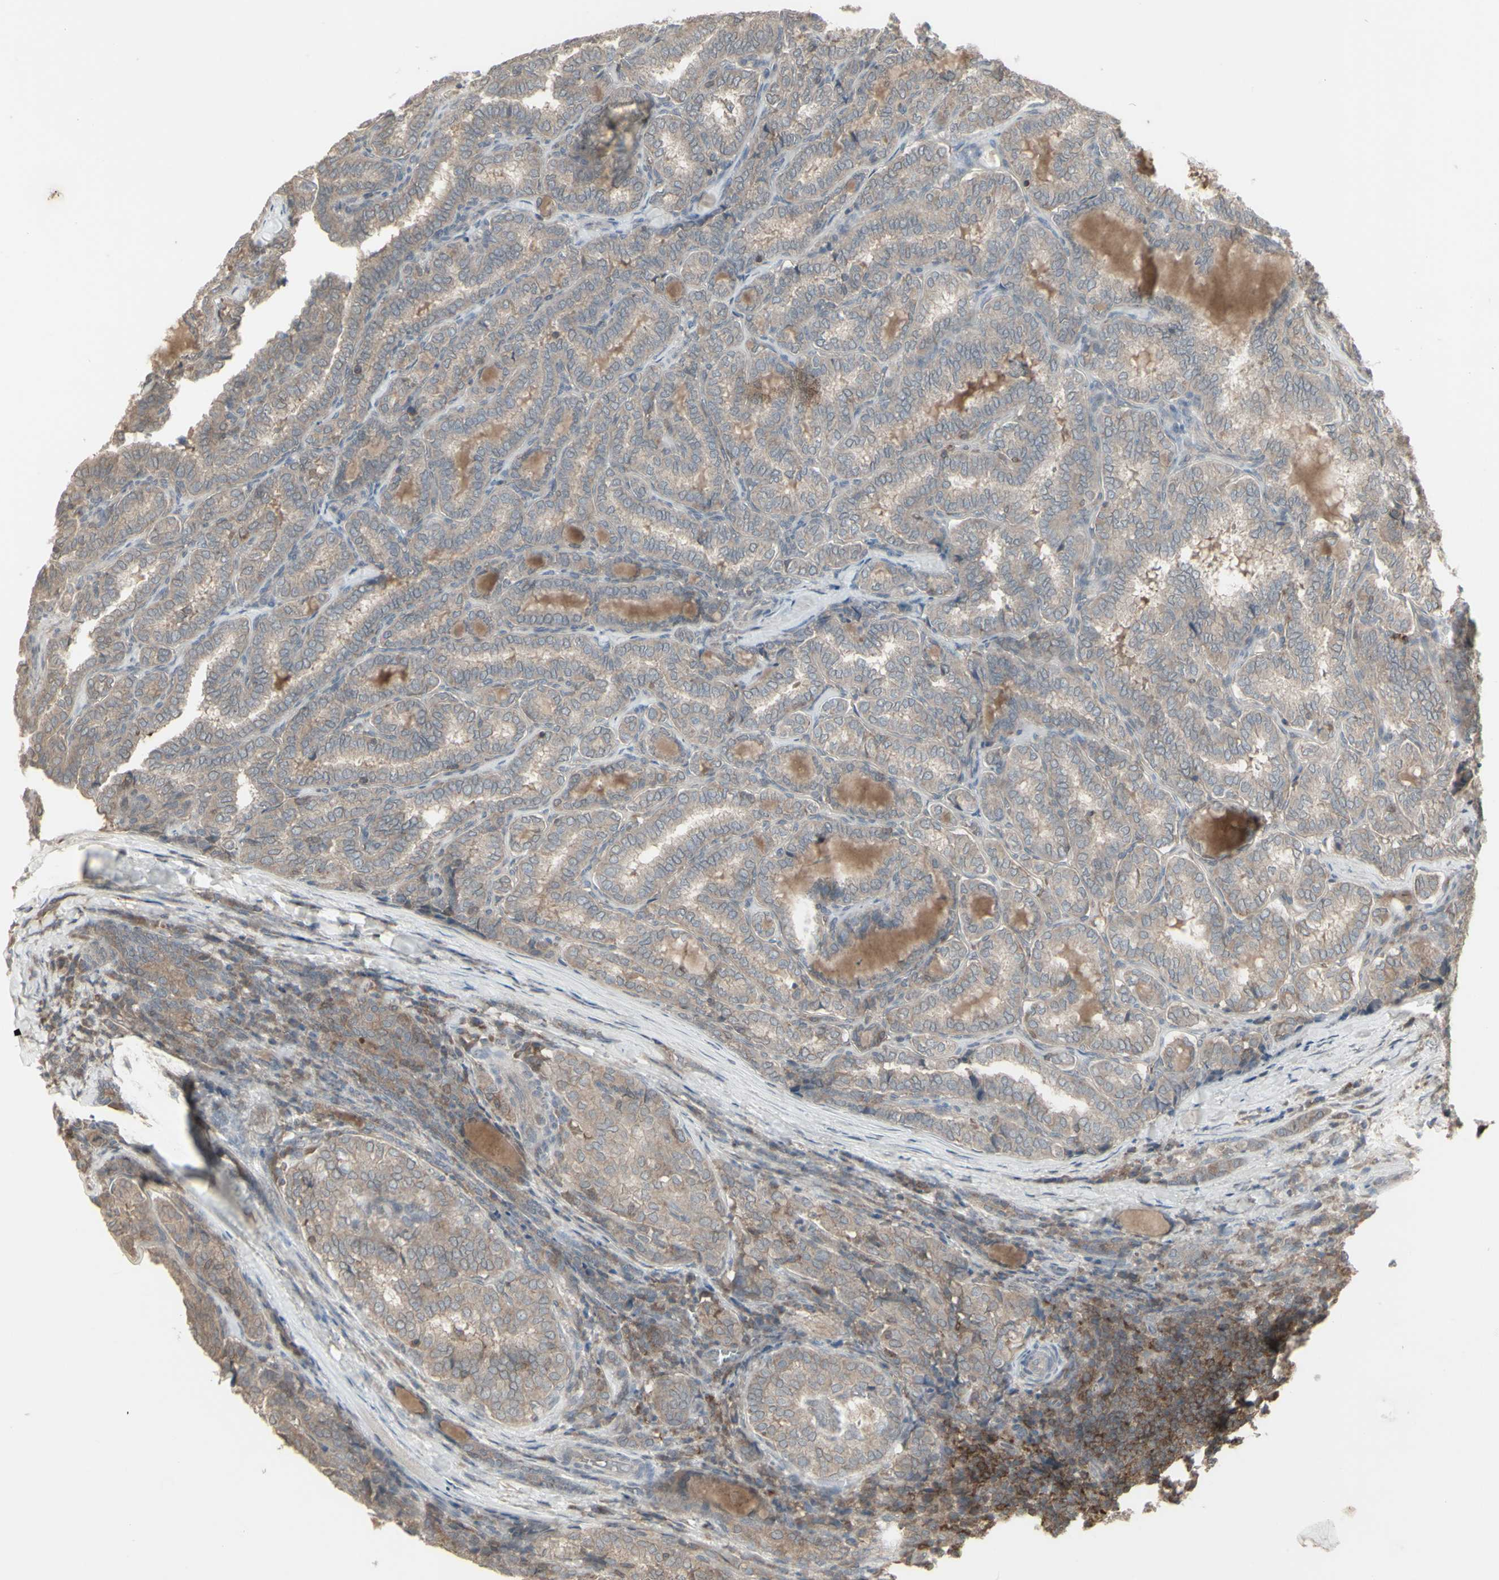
{"staining": {"intensity": "weak", "quantity": ">75%", "location": "cytoplasmic/membranous"}, "tissue": "thyroid cancer", "cell_type": "Tumor cells", "image_type": "cancer", "snomed": [{"axis": "morphology", "description": "Normal tissue, NOS"}, {"axis": "morphology", "description": "Papillary adenocarcinoma, NOS"}, {"axis": "topography", "description": "Thyroid gland"}], "caption": "High-power microscopy captured an immunohistochemistry histopathology image of papillary adenocarcinoma (thyroid), revealing weak cytoplasmic/membranous expression in approximately >75% of tumor cells. (IHC, brightfield microscopy, high magnification).", "gene": "CSK", "patient": {"sex": "female", "age": 30}}